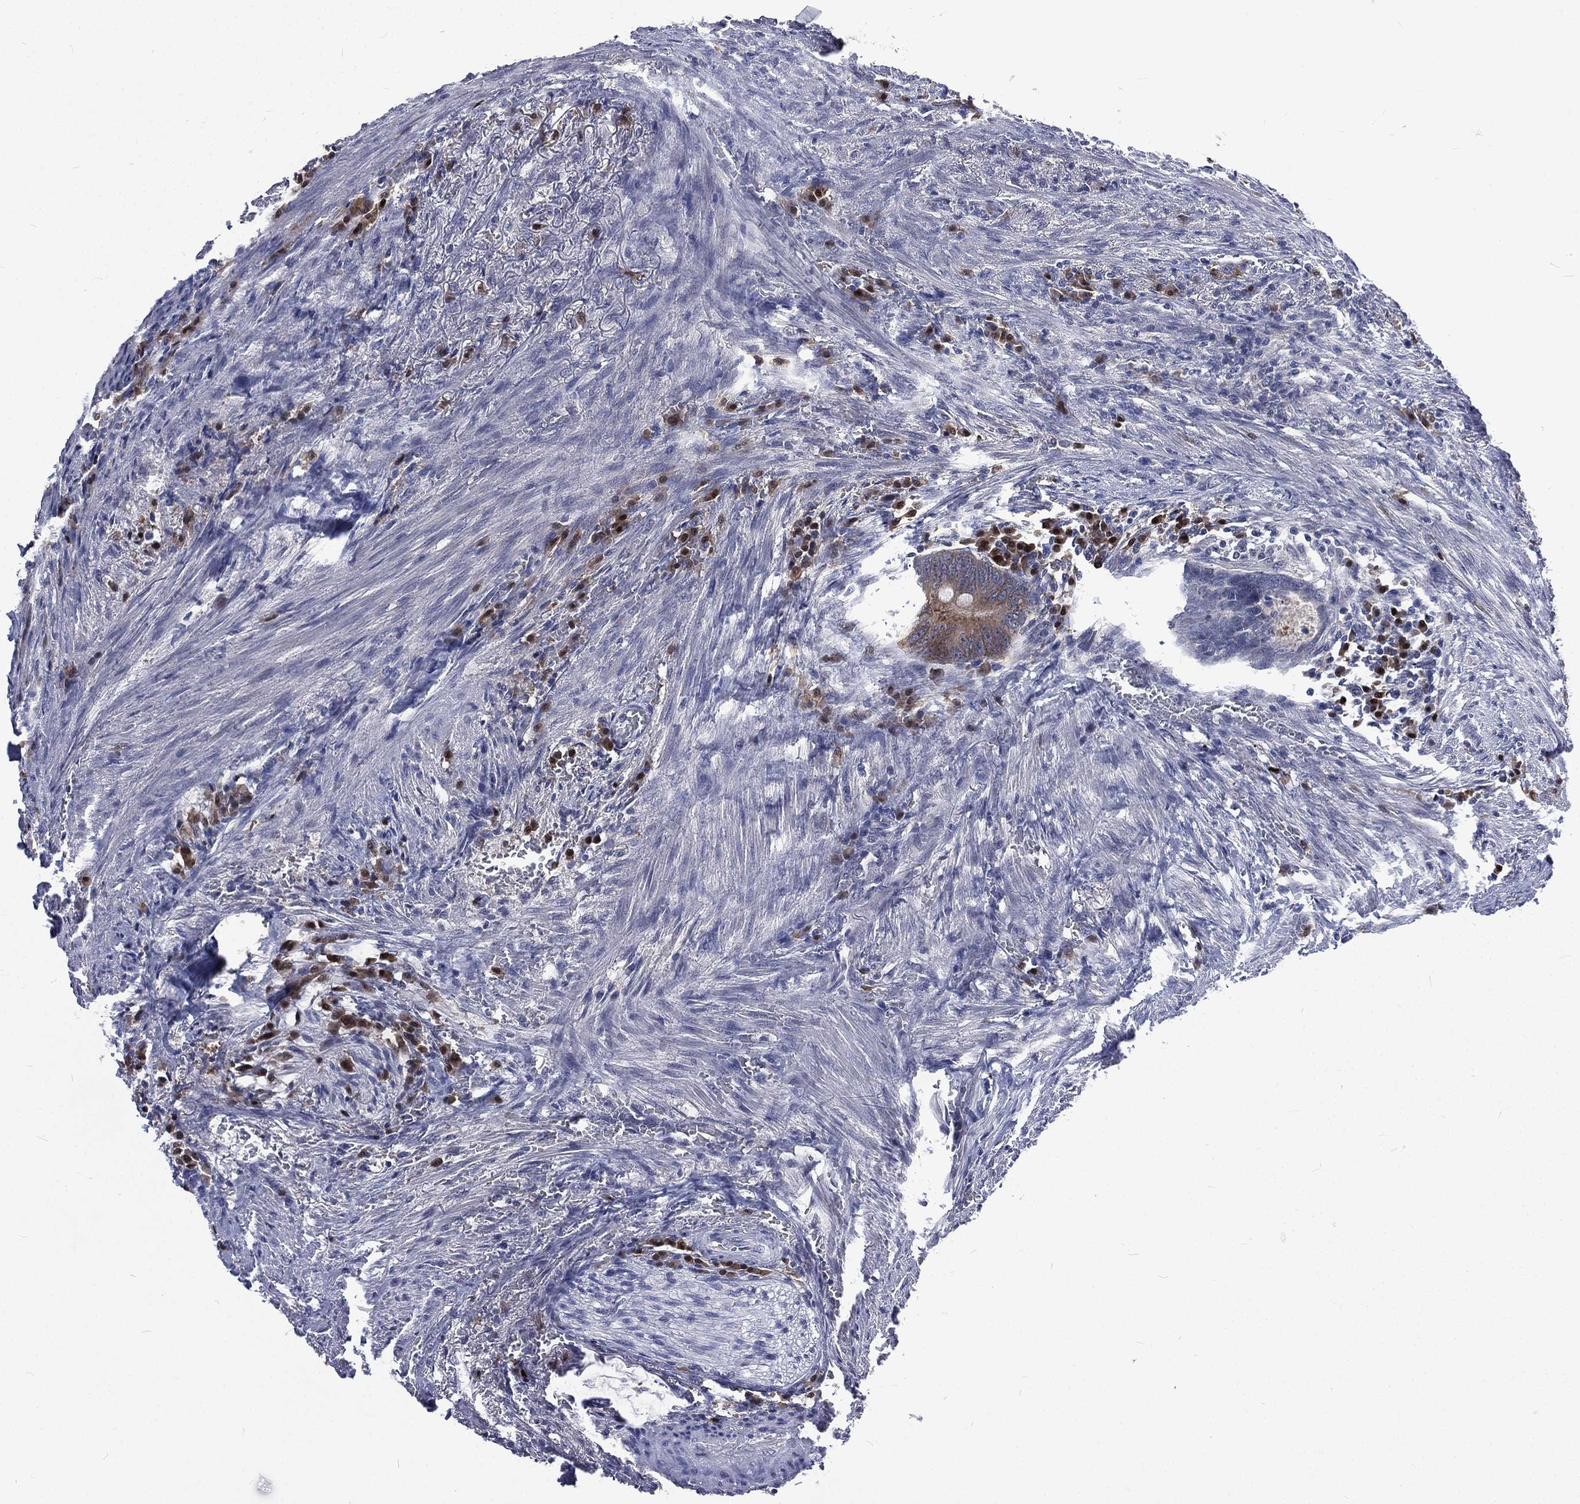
{"staining": {"intensity": "weak", "quantity": "<25%", "location": "cytoplasmic/membranous"}, "tissue": "colorectal cancer", "cell_type": "Tumor cells", "image_type": "cancer", "snomed": [{"axis": "morphology", "description": "Normal tissue, NOS"}, {"axis": "morphology", "description": "Adenocarcinoma, NOS"}, {"axis": "topography", "description": "Rectum"}, {"axis": "topography", "description": "Peripheral nerve tissue"}], "caption": "High magnification brightfield microscopy of colorectal cancer (adenocarcinoma) stained with DAB (brown) and counterstained with hematoxylin (blue): tumor cells show no significant staining.", "gene": "CA12", "patient": {"sex": "male", "age": 92}}